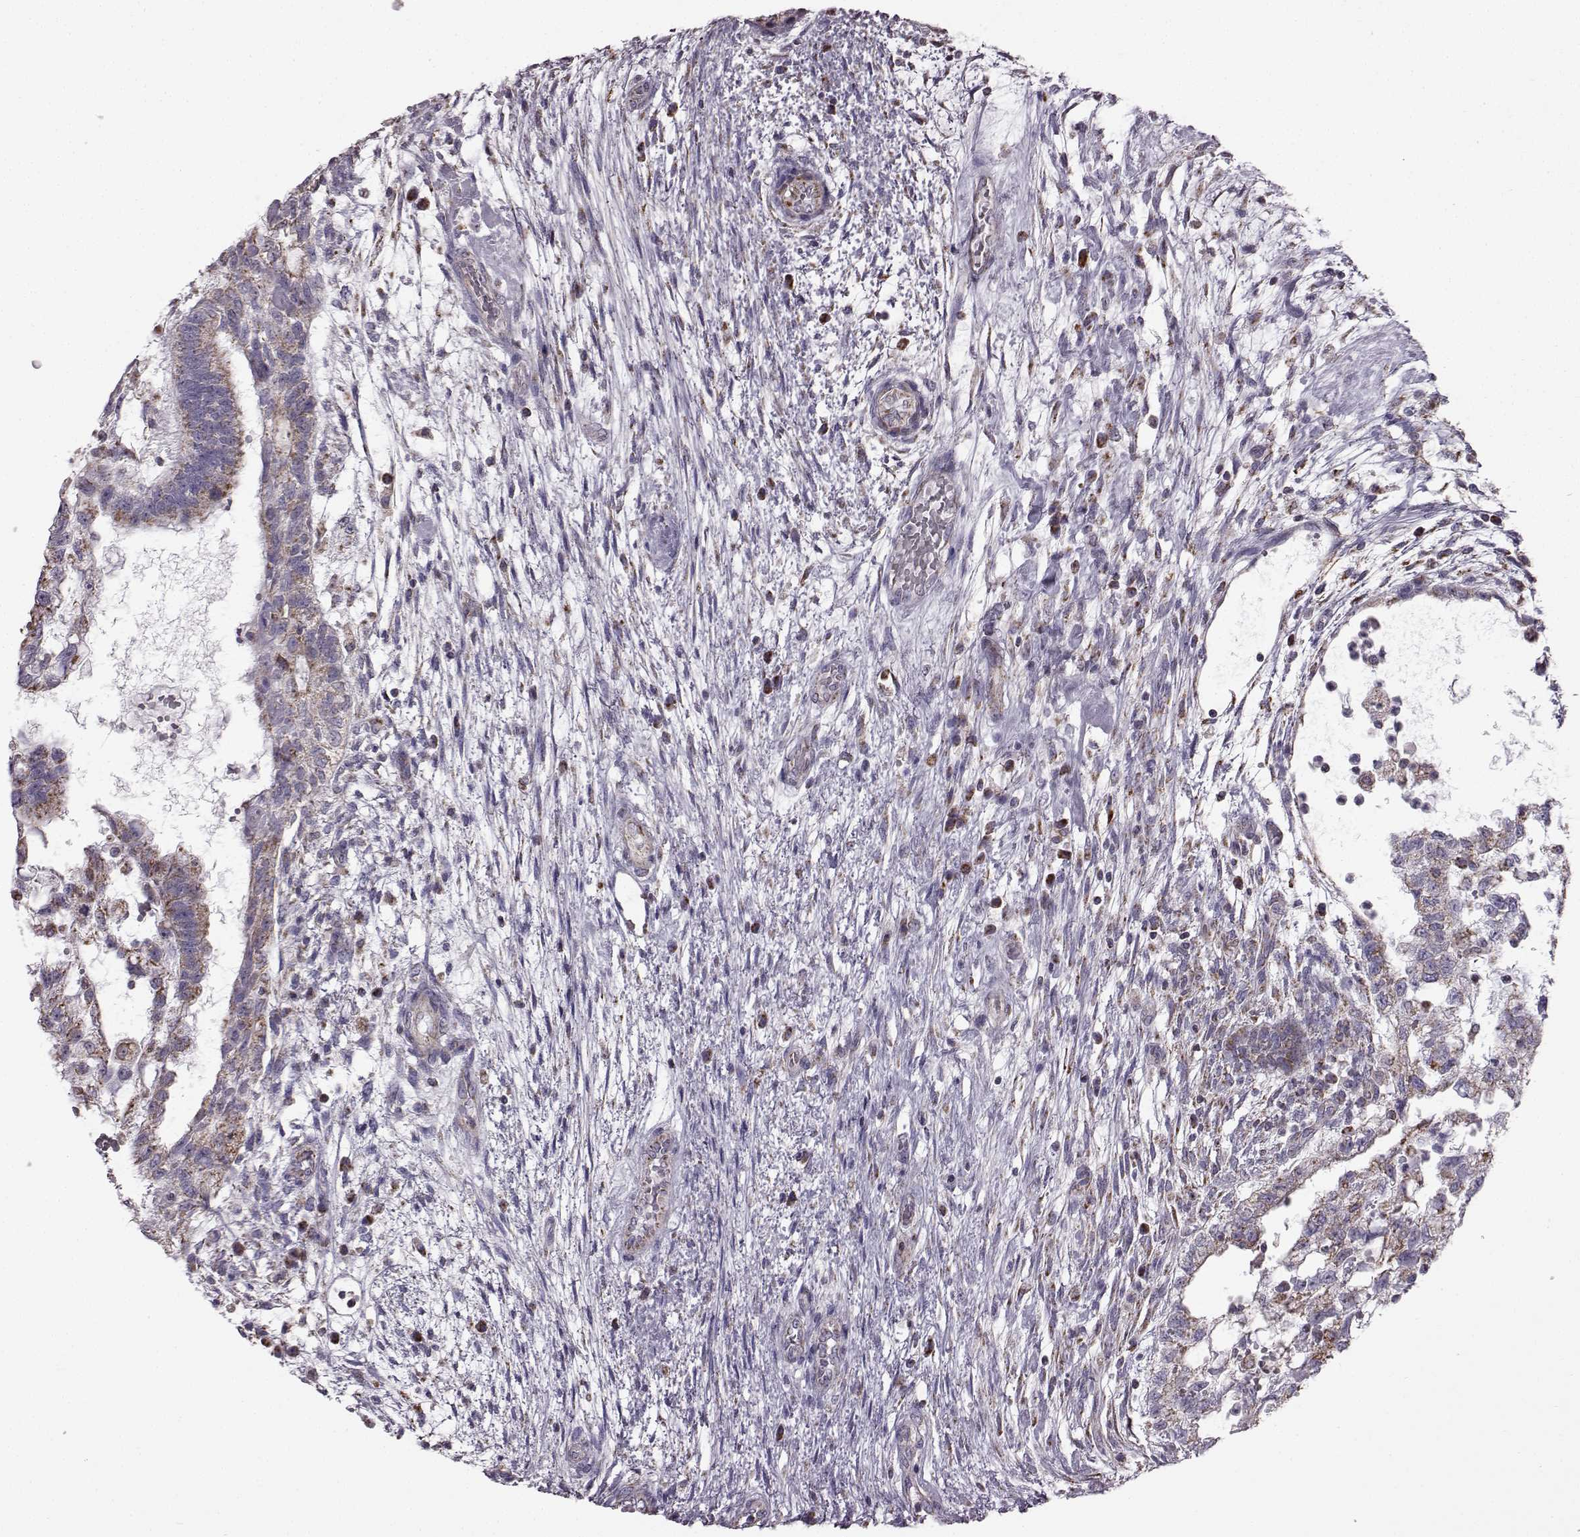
{"staining": {"intensity": "strong", "quantity": ">75%", "location": "cytoplasmic/membranous"}, "tissue": "testis cancer", "cell_type": "Tumor cells", "image_type": "cancer", "snomed": [{"axis": "morphology", "description": "Normal tissue, NOS"}, {"axis": "morphology", "description": "Carcinoma, Embryonal, NOS"}, {"axis": "topography", "description": "Testis"}, {"axis": "topography", "description": "Epididymis"}], "caption": "Protein positivity by immunohistochemistry displays strong cytoplasmic/membranous staining in approximately >75% of tumor cells in embryonal carcinoma (testis).", "gene": "FAM8A1", "patient": {"sex": "male", "age": 32}}